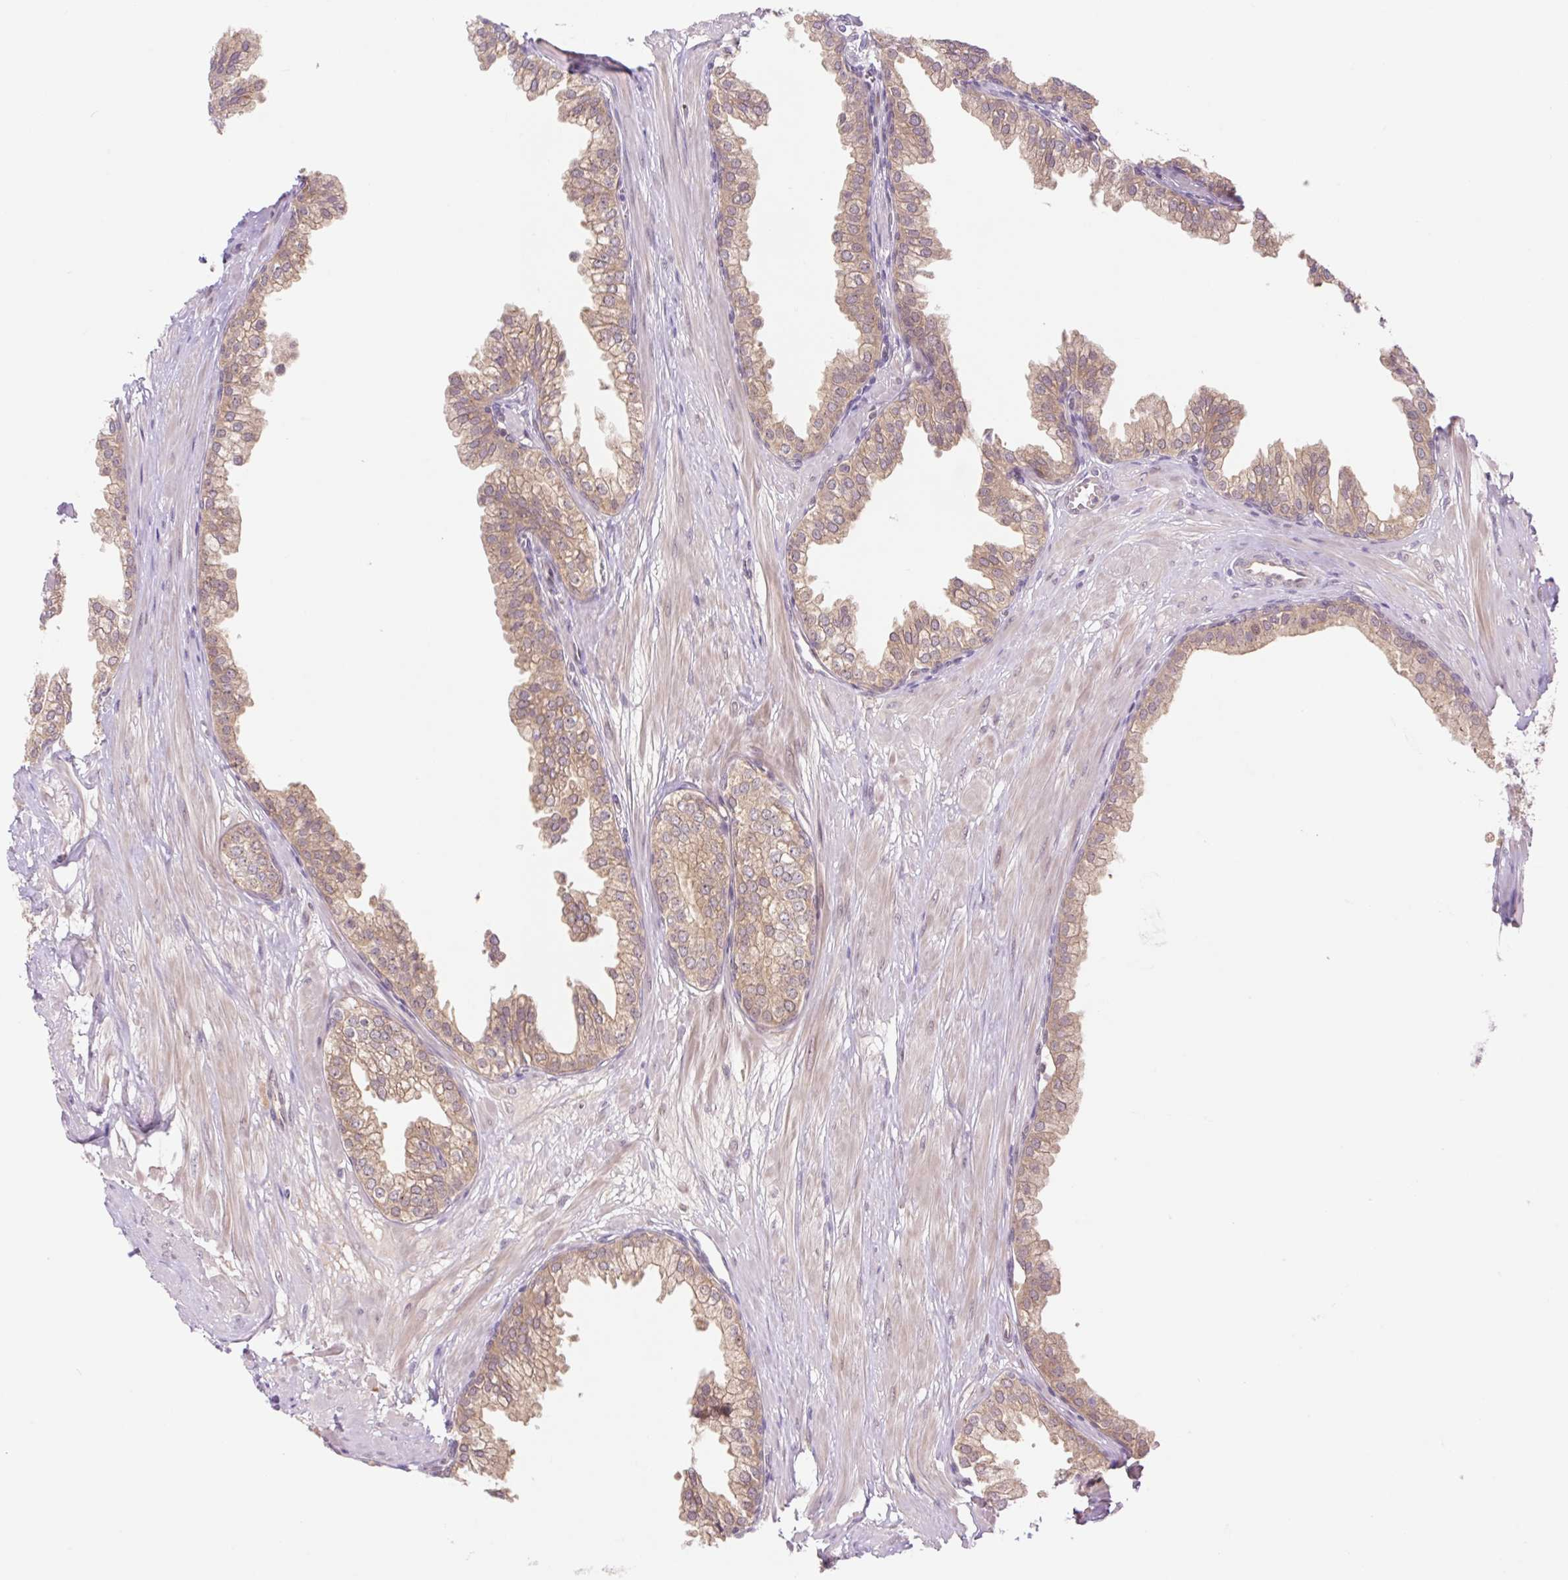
{"staining": {"intensity": "weak", "quantity": ">75%", "location": "cytoplasmic/membranous,nuclear"}, "tissue": "prostate", "cell_type": "Glandular cells", "image_type": "normal", "snomed": [{"axis": "morphology", "description": "Normal tissue, NOS"}, {"axis": "topography", "description": "Prostate"}, {"axis": "topography", "description": "Peripheral nerve tissue"}], "caption": "Immunohistochemistry (IHC) histopathology image of unremarkable prostate: human prostate stained using immunohistochemistry demonstrates low levels of weak protein expression localized specifically in the cytoplasmic/membranous,nuclear of glandular cells, appearing as a cytoplasmic/membranous,nuclear brown color.", "gene": "VPS25", "patient": {"sex": "male", "age": 55}}